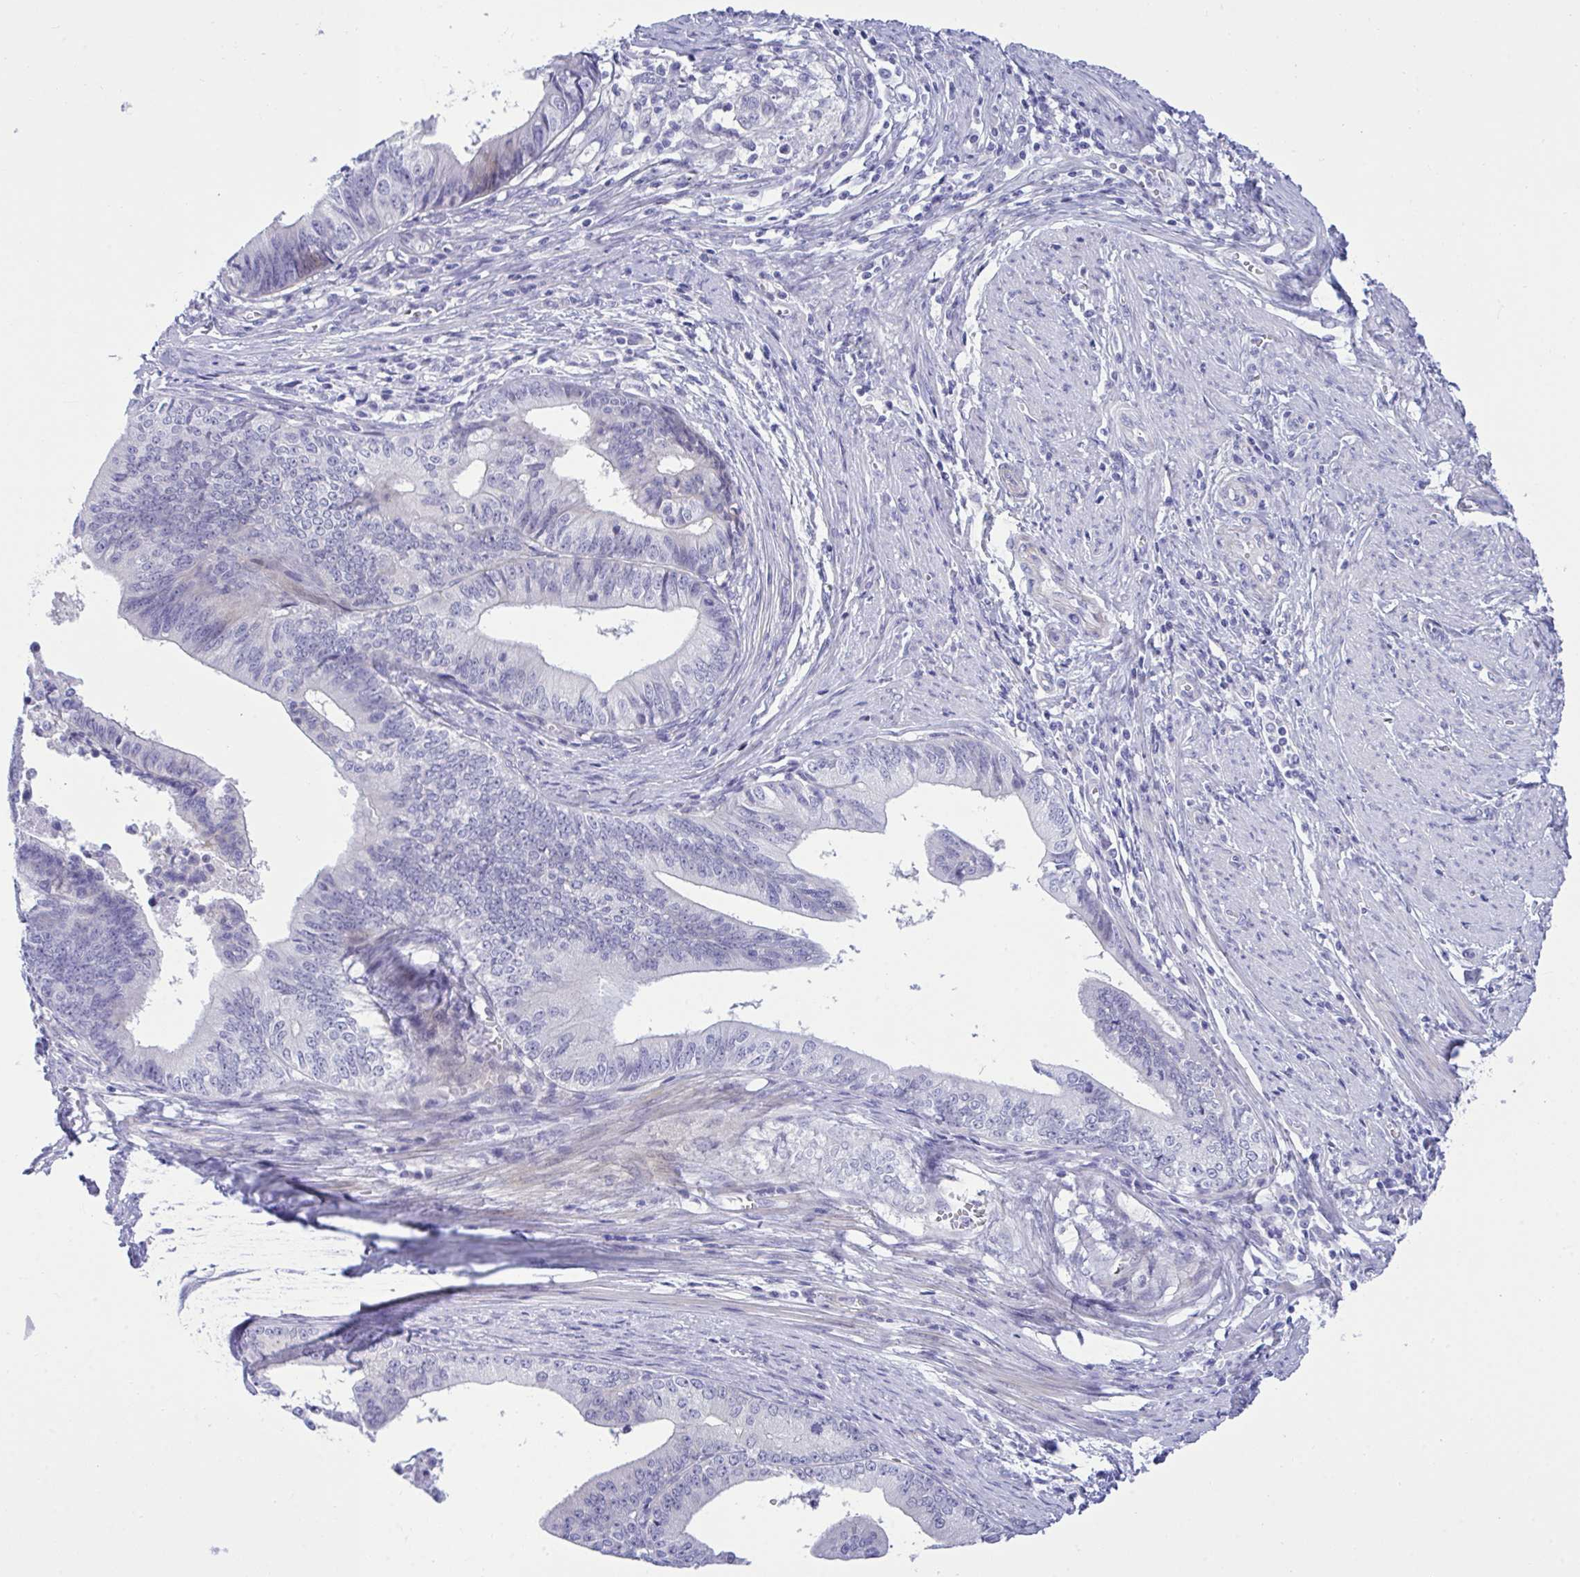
{"staining": {"intensity": "negative", "quantity": "none", "location": "none"}, "tissue": "endometrial cancer", "cell_type": "Tumor cells", "image_type": "cancer", "snomed": [{"axis": "morphology", "description": "Adenocarcinoma, NOS"}, {"axis": "topography", "description": "Endometrium"}], "caption": "A high-resolution micrograph shows immunohistochemistry staining of adenocarcinoma (endometrial), which displays no significant expression in tumor cells. (Stains: DAB immunohistochemistry with hematoxylin counter stain, Microscopy: brightfield microscopy at high magnification).", "gene": "MED9", "patient": {"sex": "female", "age": 65}}